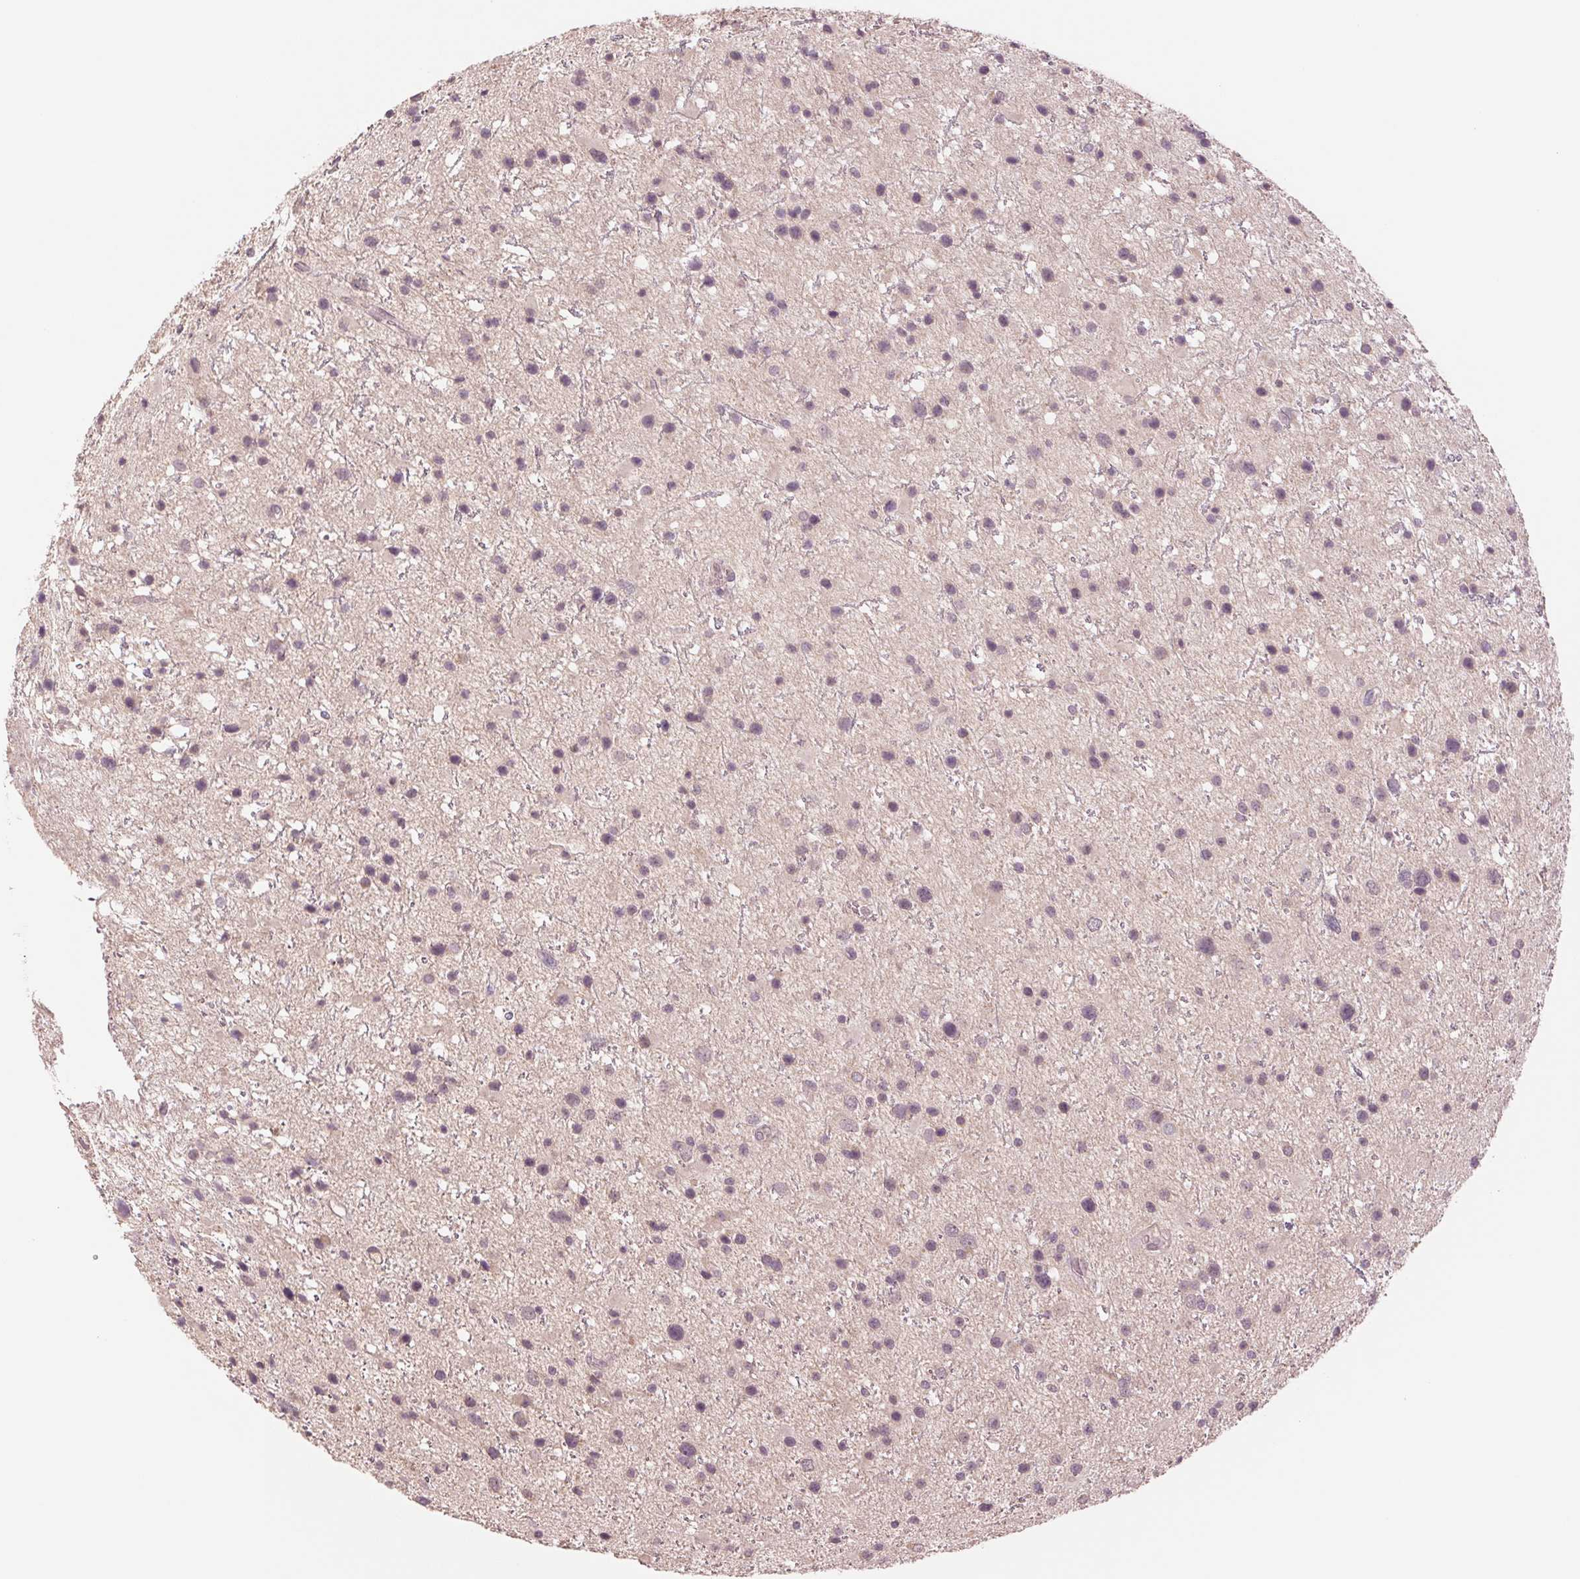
{"staining": {"intensity": "negative", "quantity": "none", "location": "none"}, "tissue": "glioma", "cell_type": "Tumor cells", "image_type": "cancer", "snomed": [{"axis": "morphology", "description": "Glioma, malignant, Low grade"}, {"axis": "topography", "description": "Brain"}], "caption": "IHC of human malignant glioma (low-grade) reveals no staining in tumor cells.", "gene": "PPIA", "patient": {"sex": "female", "age": 32}}